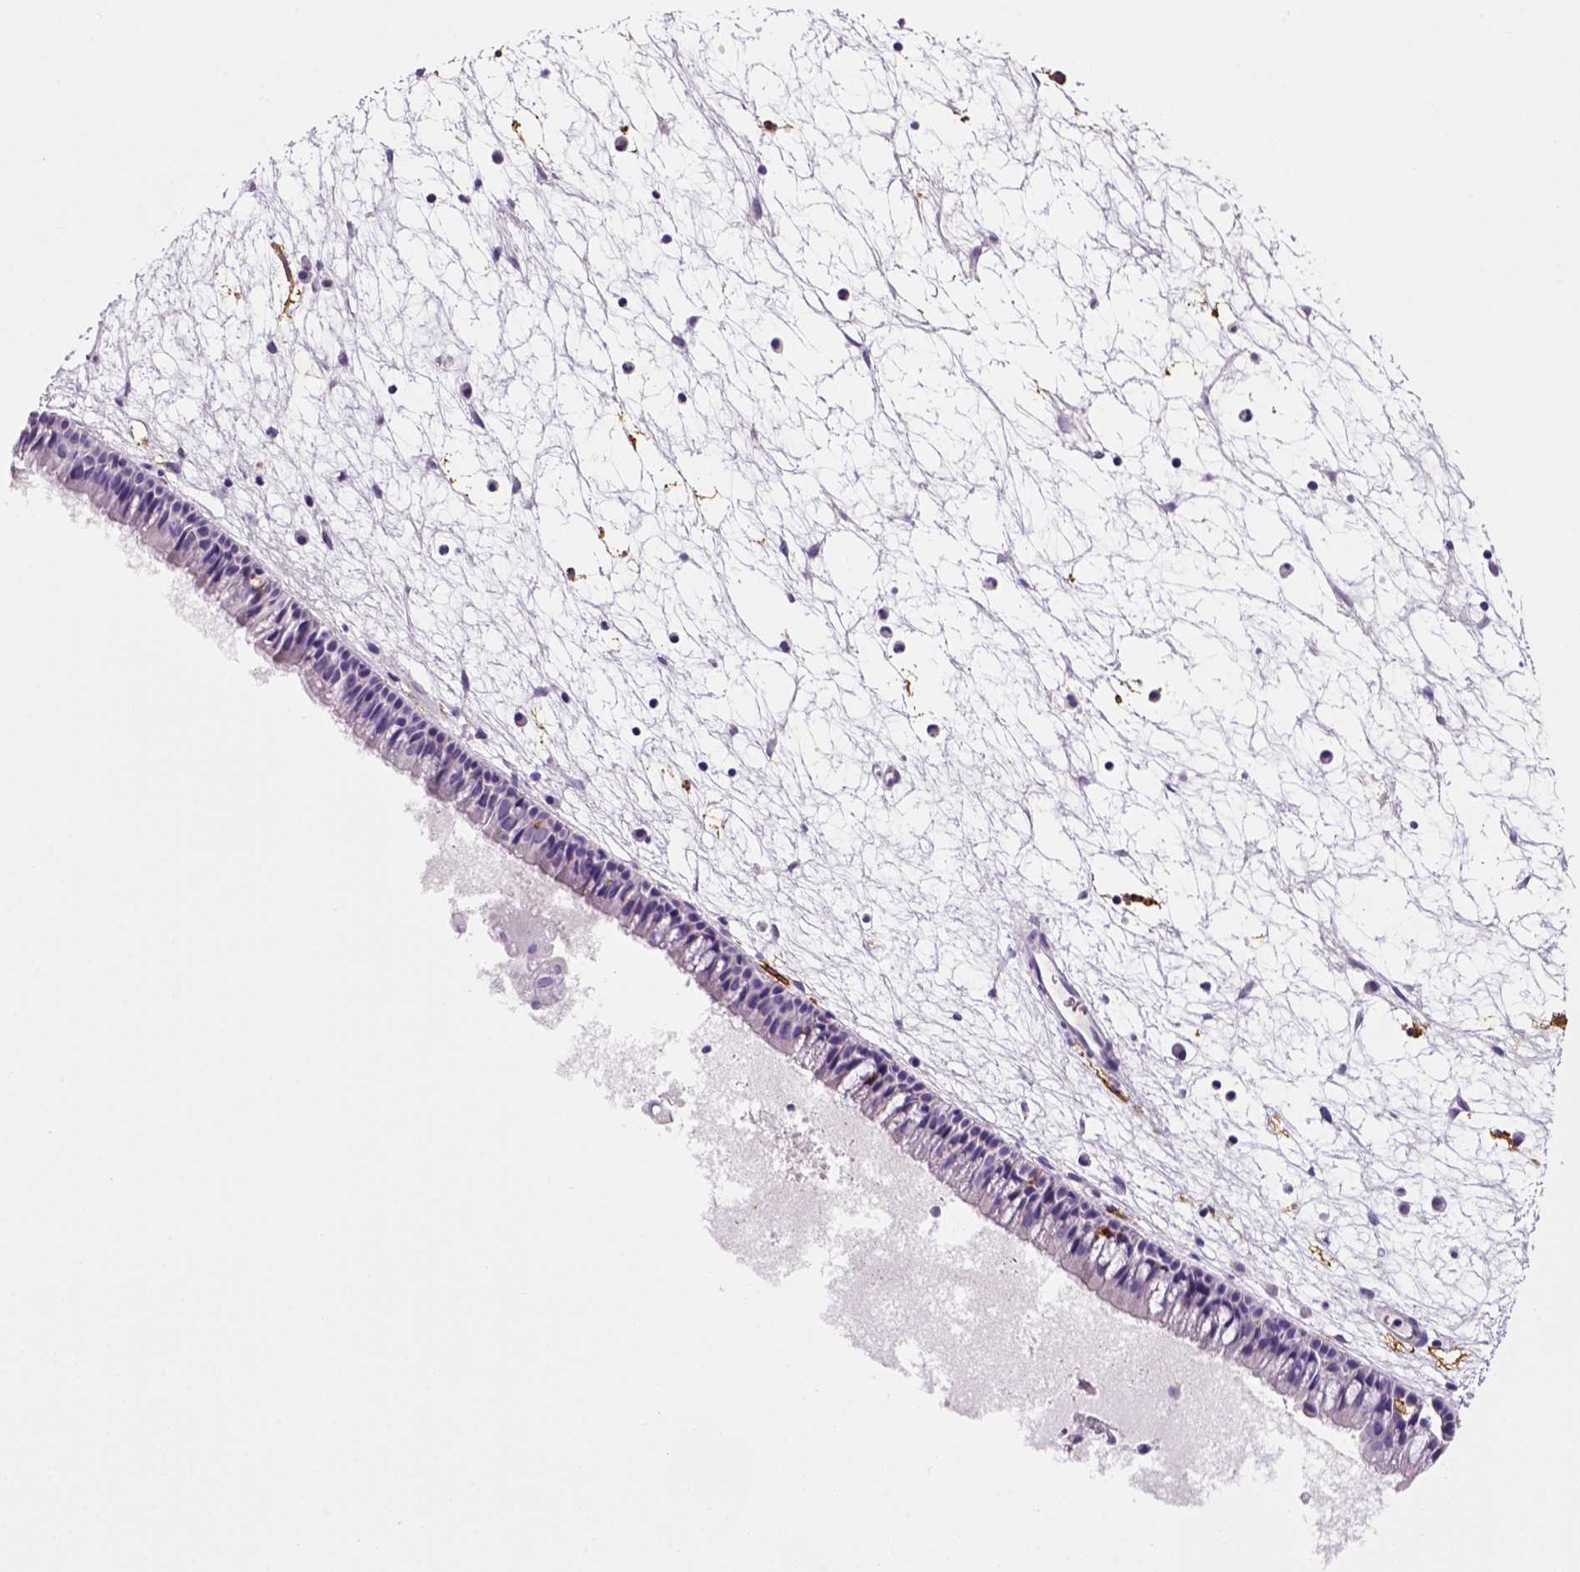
{"staining": {"intensity": "negative", "quantity": "none", "location": "none"}, "tissue": "nasopharynx", "cell_type": "Respiratory epithelial cells", "image_type": "normal", "snomed": [{"axis": "morphology", "description": "Normal tissue, NOS"}, {"axis": "topography", "description": "Nasopharynx"}], "caption": "DAB (3,3'-diaminobenzidine) immunohistochemical staining of unremarkable nasopharynx demonstrates no significant positivity in respiratory epithelial cells.", "gene": "CD14", "patient": {"sex": "male", "age": 61}}